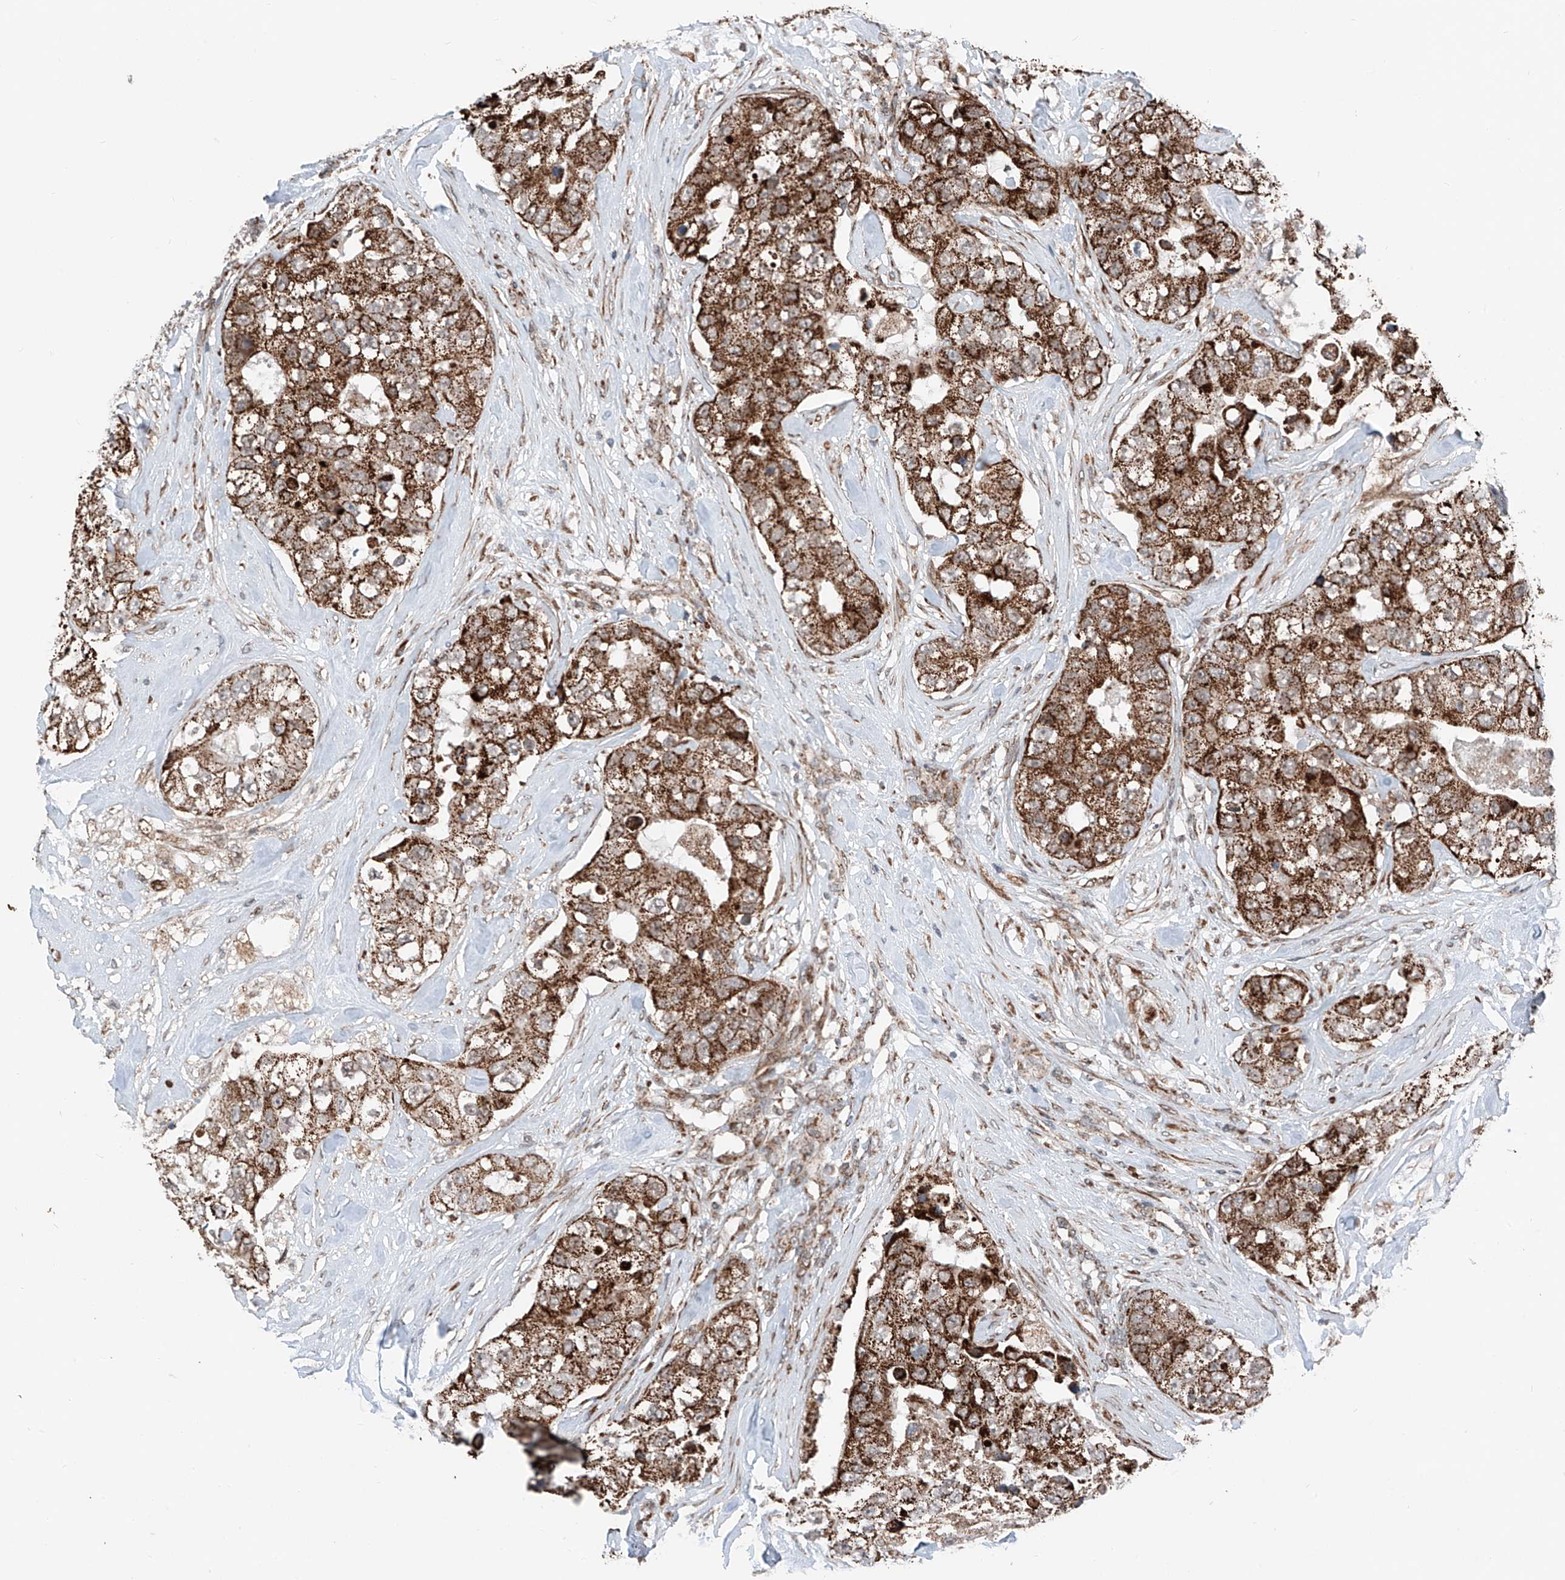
{"staining": {"intensity": "strong", "quantity": ">75%", "location": "cytoplasmic/membranous"}, "tissue": "breast cancer", "cell_type": "Tumor cells", "image_type": "cancer", "snomed": [{"axis": "morphology", "description": "Duct carcinoma"}, {"axis": "topography", "description": "Breast"}], "caption": "Immunohistochemical staining of human breast cancer (intraductal carcinoma) reveals high levels of strong cytoplasmic/membranous protein positivity in approximately >75% of tumor cells.", "gene": "ZSCAN29", "patient": {"sex": "female", "age": 62}}